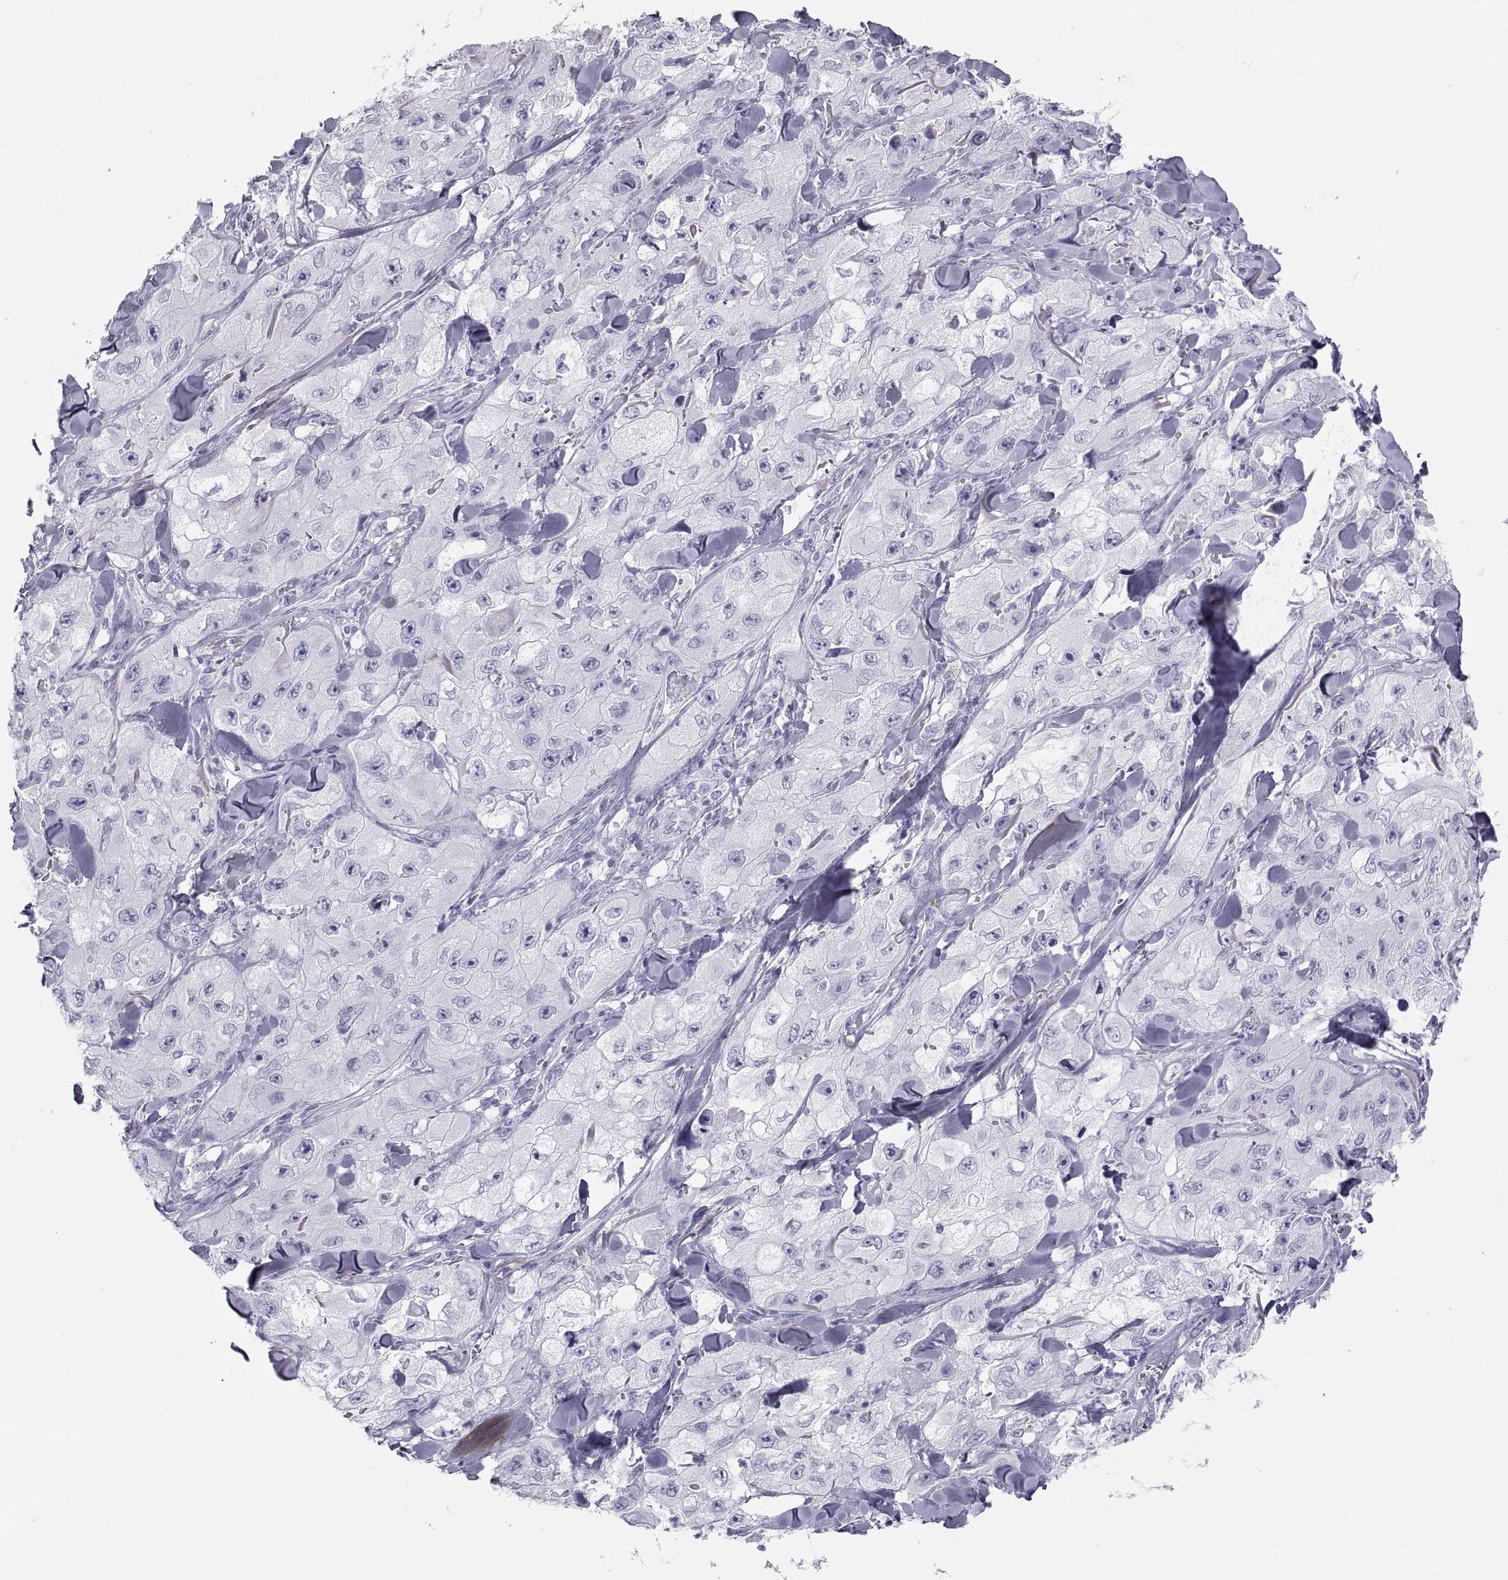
{"staining": {"intensity": "negative", "quantity": "none", "location": "none"}, "tissue": "skin cancer", "cell_type": "Tumor cells", "image_type": "cancer", "snomed": [{"axis": "morphology", "description": "Squamous cell carcinoma, NOS"}, {"axis": "topography", "description": "Skin"}, {"axis": "topography", "description": "Subcutis"}], "caption": "The histopathology image shows no staining of tumor cells in skin squamous cell carcinoma.", "gene": "SEMG1", "patient": {"sex": "male", "age": 73}}